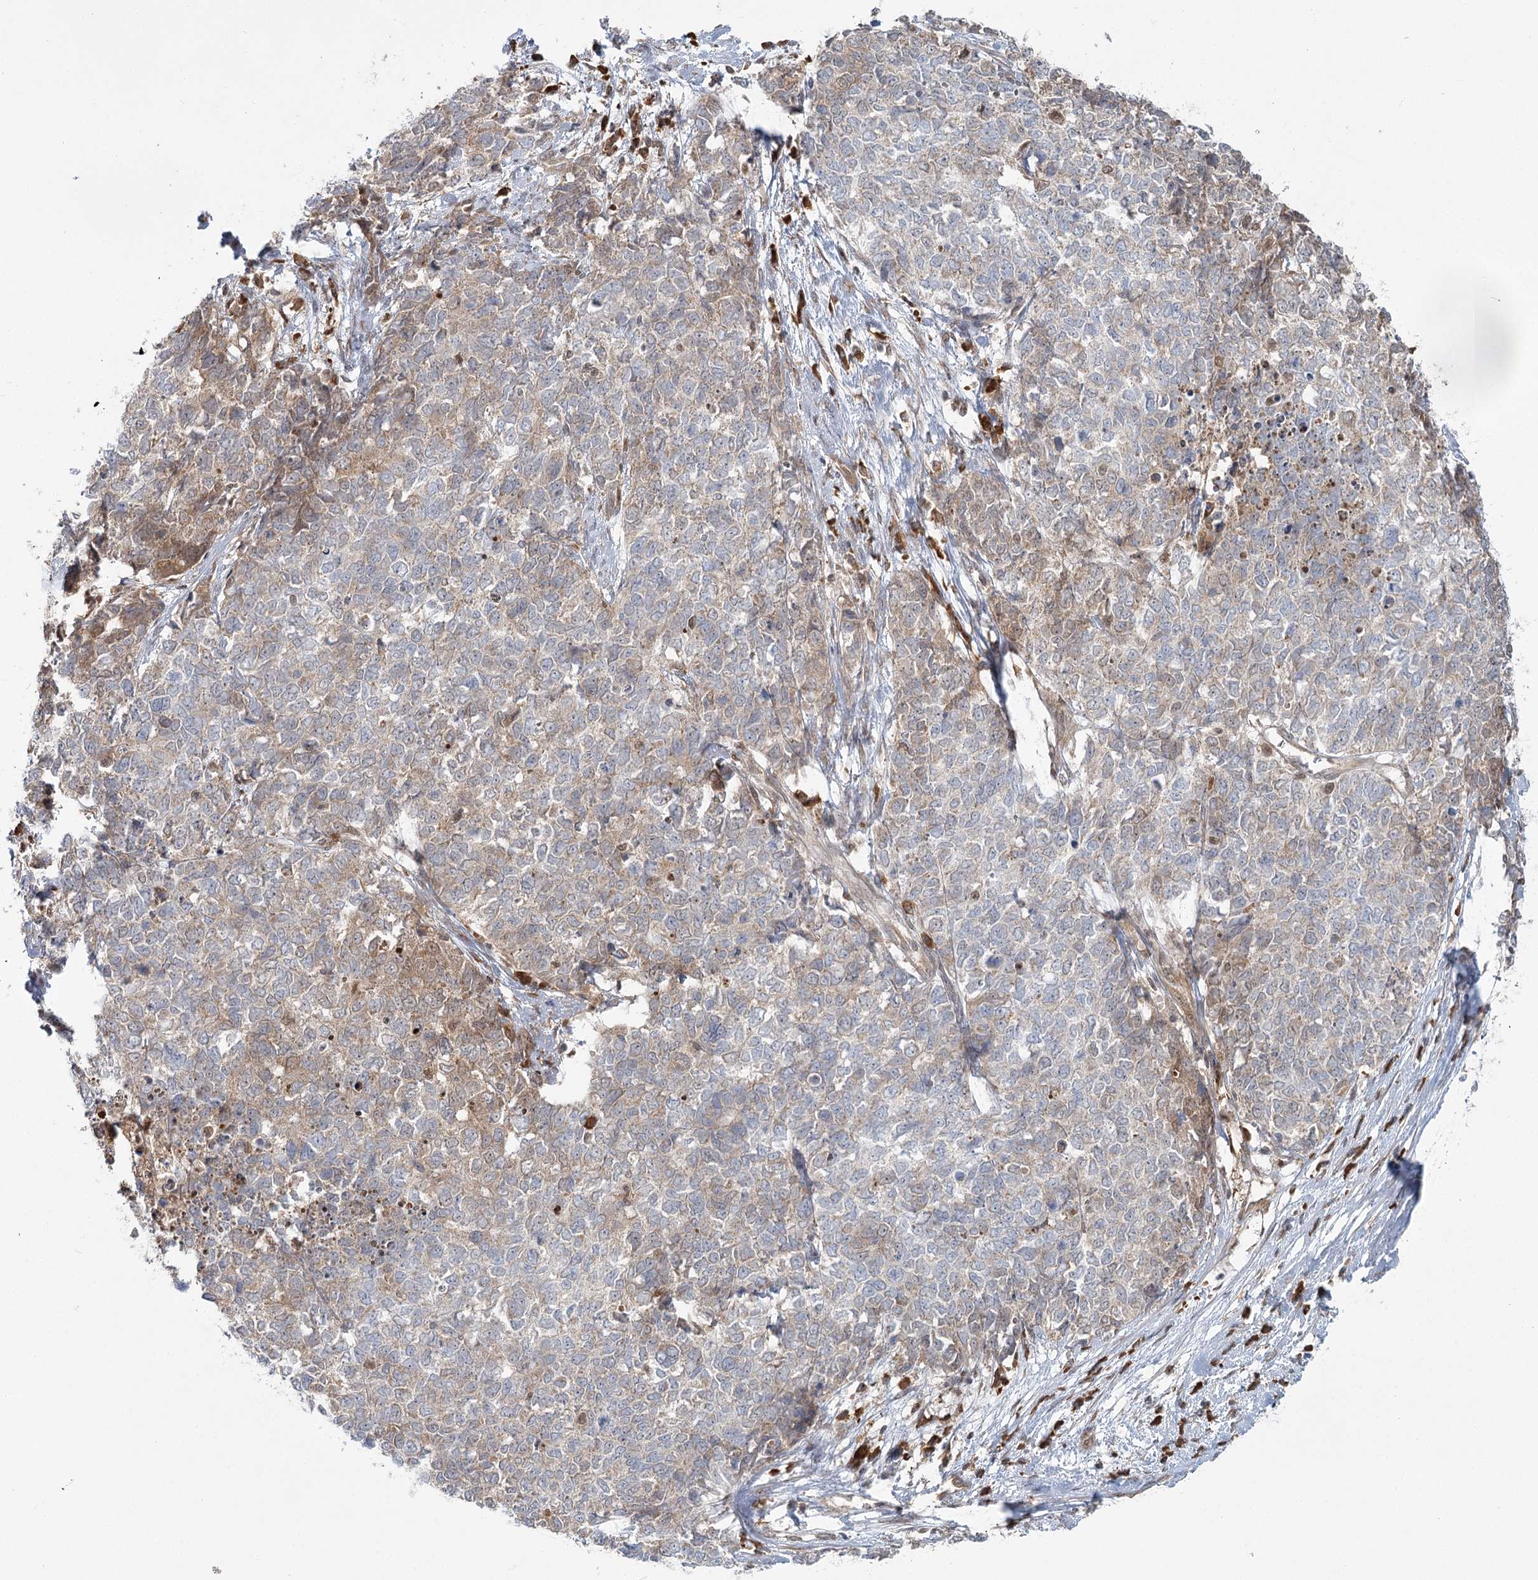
{"staining": {"intensity": "weak", "quantity": "25%-75%", "location": "cytoplasmic/membranous"}, "tissue": "cervical cancer", "cell_type": "Tumor cells", "image_type": "cancer", "snomed": [{"axis": "morphology", "description": "Squamous cell carcinoma, NOS"}, {"axis": "topography", "description": "Cervix"}], "caption": "DAB immunohistochemical staining of human cervical cancer (squamous cell carcinoma) shows weak cytoplasmic/membranous protein positivity in approximately 25%-75% of tumor cells. (IHC, brightfield microscopy, high magnification).", "gene": "THNSL1", "patient": {"sex": "female", "age": 63}}